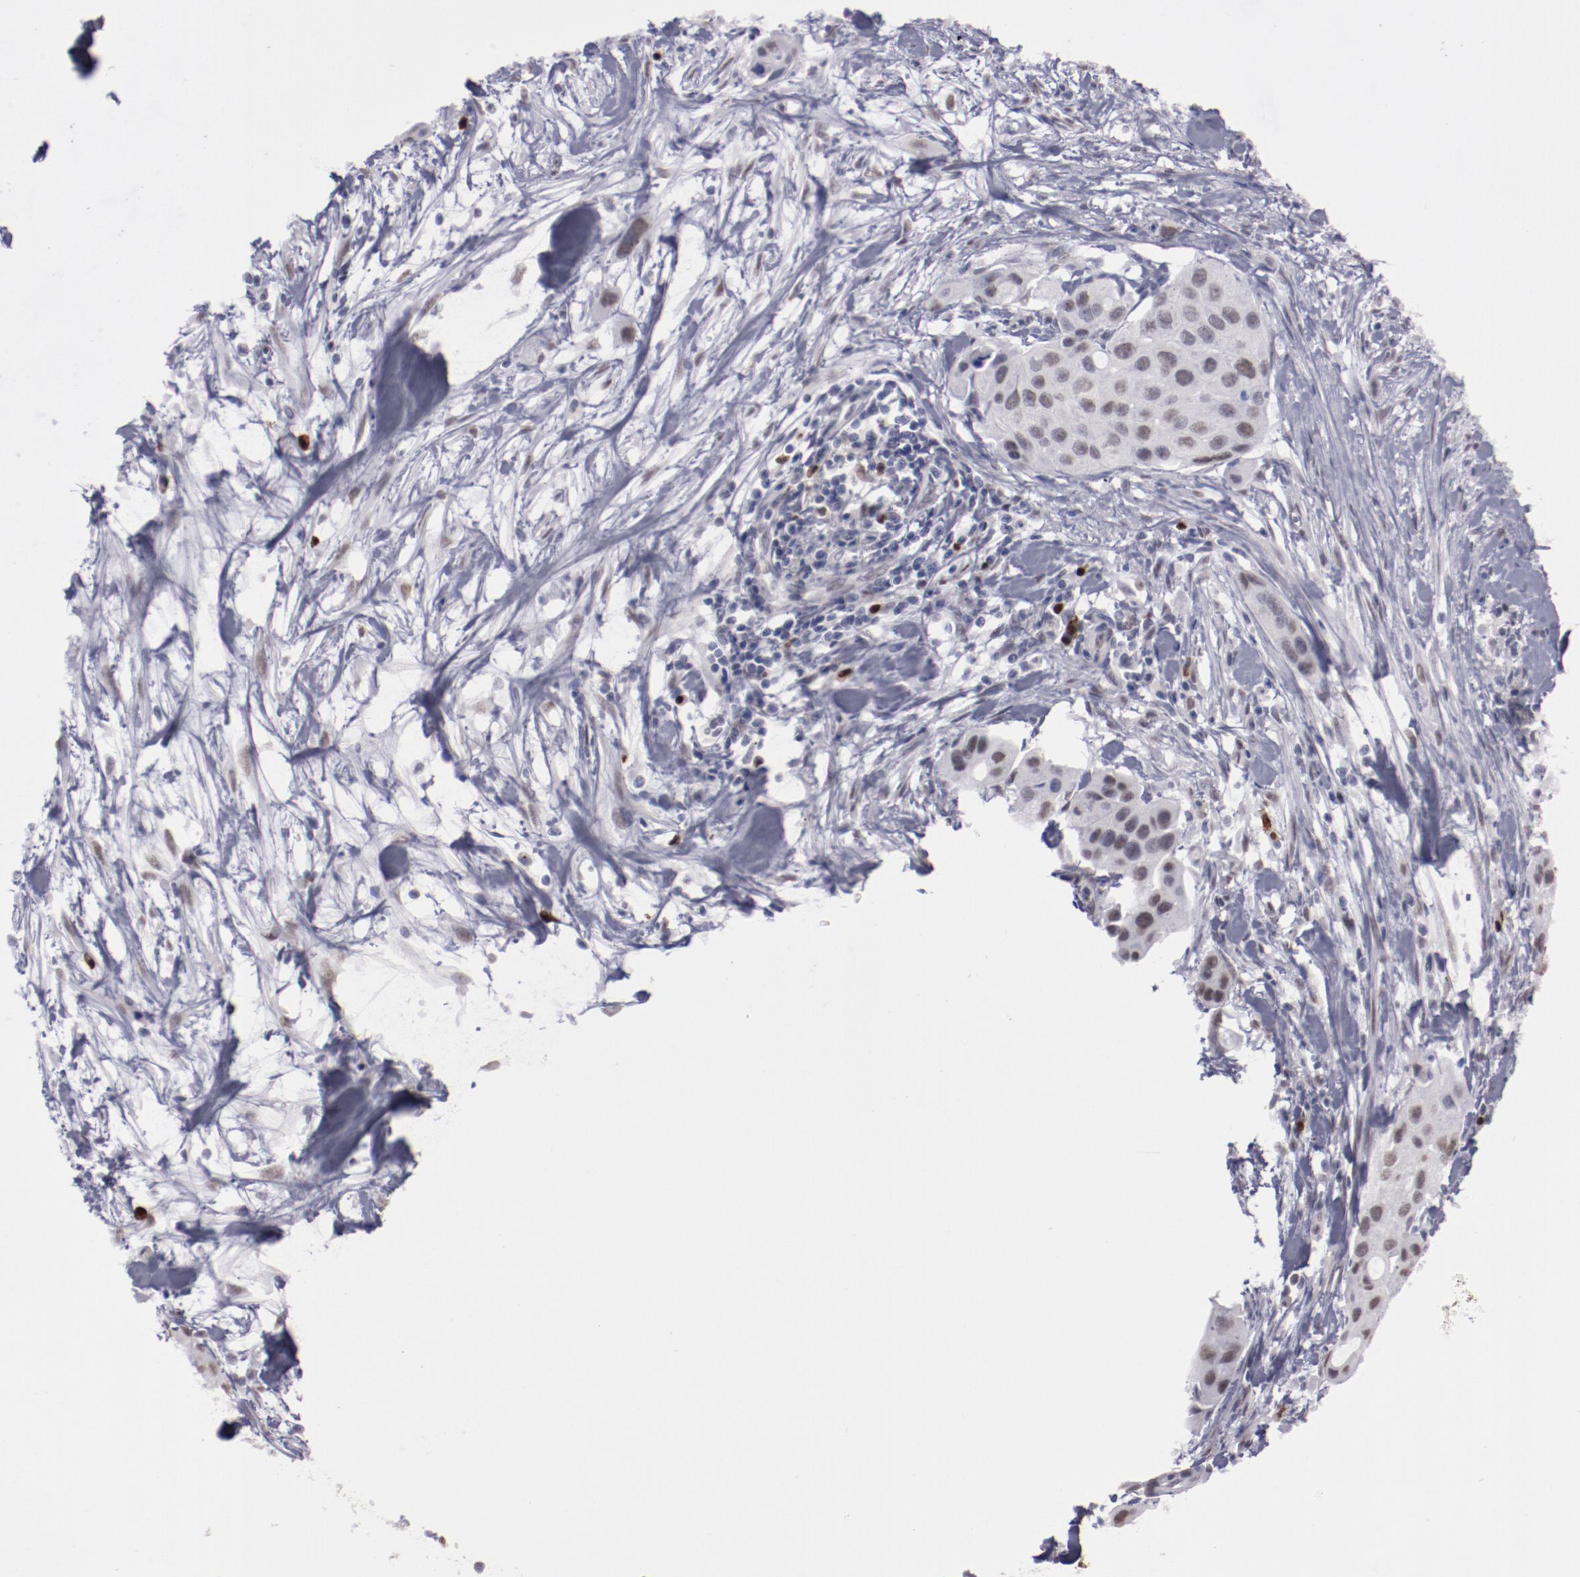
{"staining": {"intensity": "weak", "quantity": "25%-75%", "location": "nuclear"}, "tissue": "pancreatic cancer", "cell_type": "Tumor cells", "image_type": "cancer", "snomed": [{"axis": "morphology", "description": "Adenocarcinoma, NOS"}, {"axis": "topography", "description": "Pancreas"}], "caption": "Pancreatic adenocarcinoma was stained to show a protein in brown. There is low levels of weak nuclear positivity in about 25%-75% of tumor cells.", "gene": "IRF4", "patient": {"sex": "female", "age": 60}}